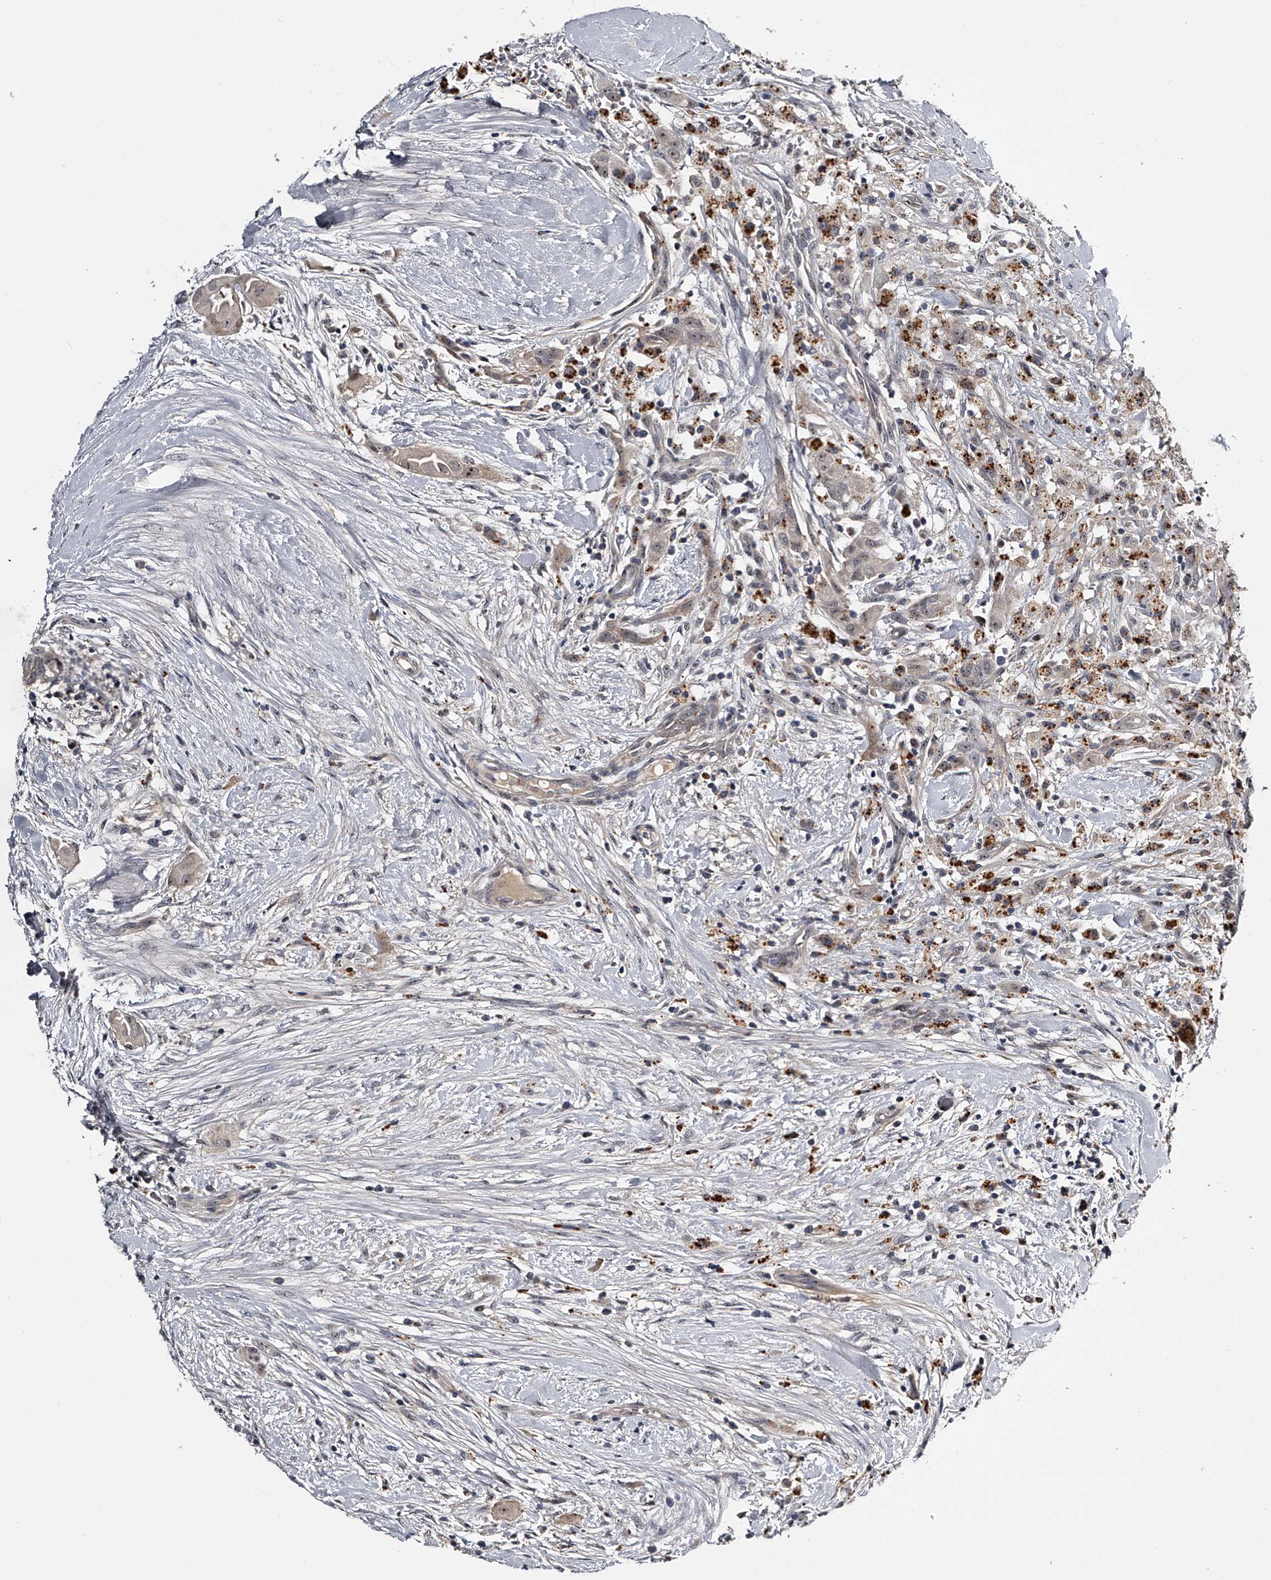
{"staining": {"intensity": "weak", "quantity": "25%-75%", "location": "nuclear"}, "tissue": "thyroid cancer", "cell_type": "Tumor cells", "image_type": "cancer", "snomed": [{"axis": "morphology", "description": "Papillary adenocarcinoma, NOS"}, {"axis": "topography", "description": "Thyroid gland"}], "caption": "IHC of papillary adenocarcinoma (thyroid) displays low levels of weak nuclear positivity in about 25%-75% of tumor cells. Nuclei are stained in blue.", "gene": "MDN1", "patient": {"sex": "female", "age": 59}}